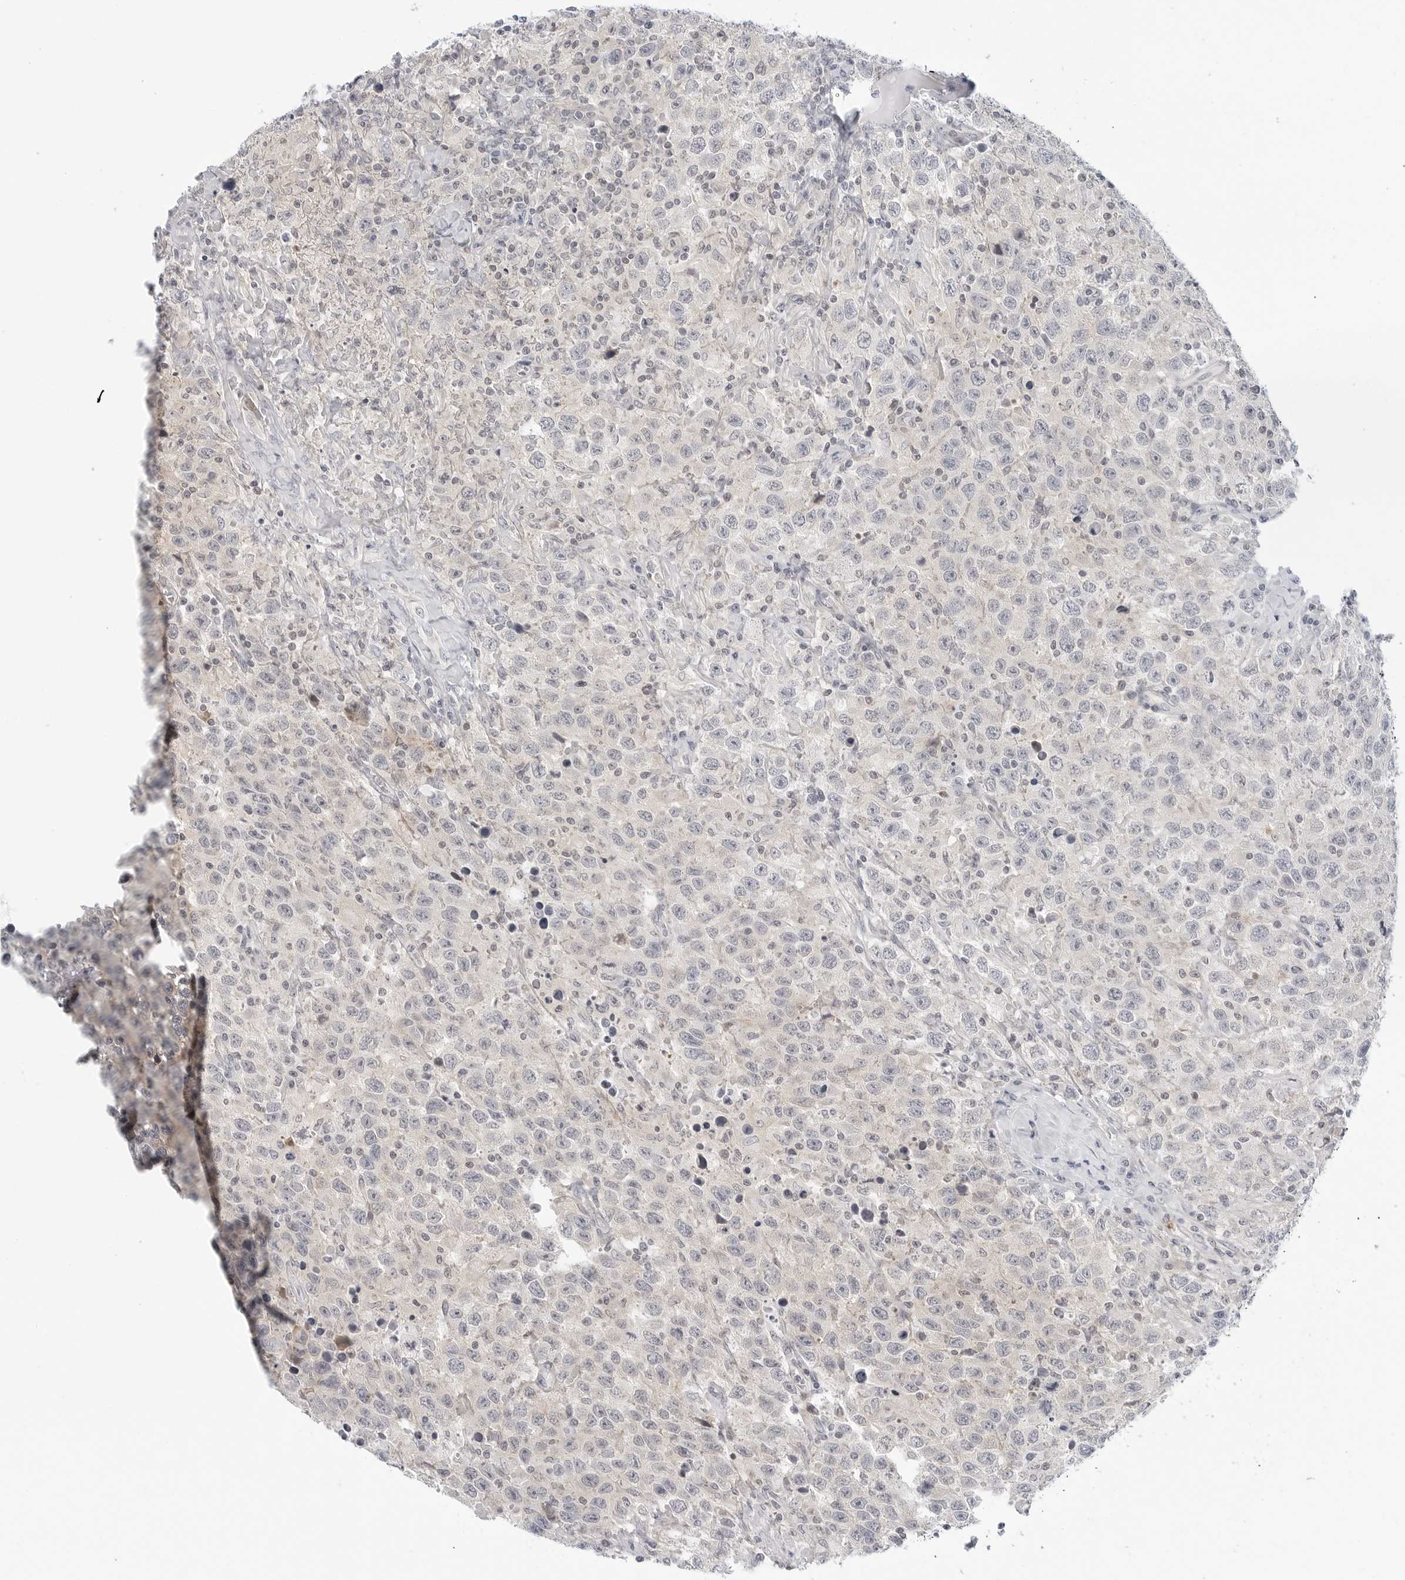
{"staining": {"intensity": "negative", "quantity": "none", "location": "none"}, "tissue": "testis cancer", "cell_type": "Tumor cells", "image_type": "cancer", "snomed": [{"axis": "morphology", "description": "Seminoma, NOS"}, {"axis": "topography", "description": "Testis"}], "caption": "Testis cancer was stained to show a protein in brown. There is no significant positivity in tumor cells.", "gene": "STXBP3", "patient": {"sex": "male", "age": 41}}